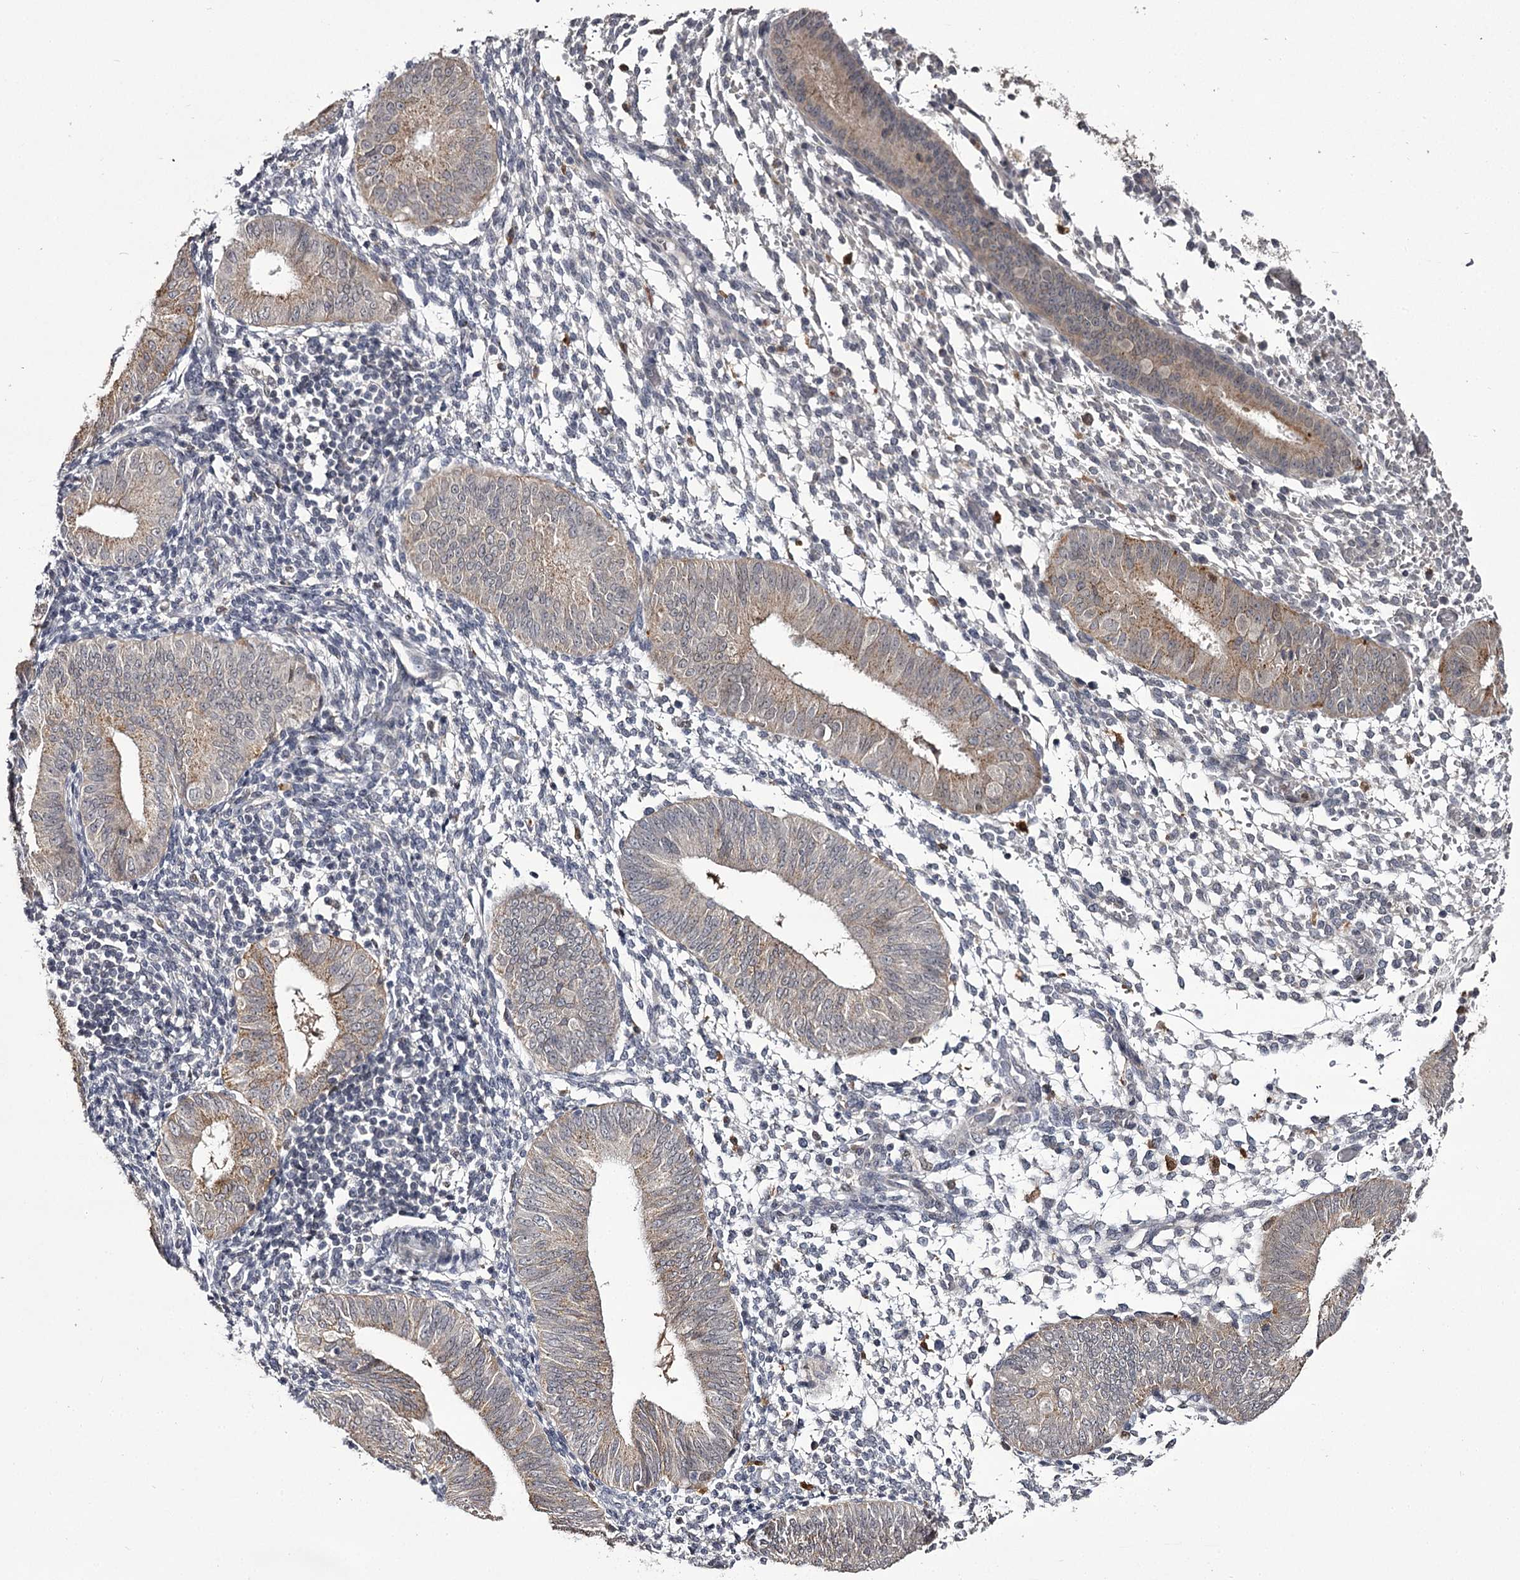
{"staining": {"intensity": "negative", "quantity": "none", "location": "none"}, "tissue": "endometrium", "cell_type": "Cells in endometrial stroma", "image_type": "normal", "snomed": [{"axis": "morphology", "description": "Normal tissue, NOS"}, {"axis": "topography", "description": "Uterus"}, {"axis": "topography", "description": "Endometrium"}], "caption": "Immunohistochemistry photomicrograph of benign endometrium stained for a protein (brown), which displays no expression in cells in endometrial stroma. (DAB immunohistochemistry with hematoxylin counter stain).", "gene": "SLC32A1", "patient": {"sex": "female", "age": 48}}